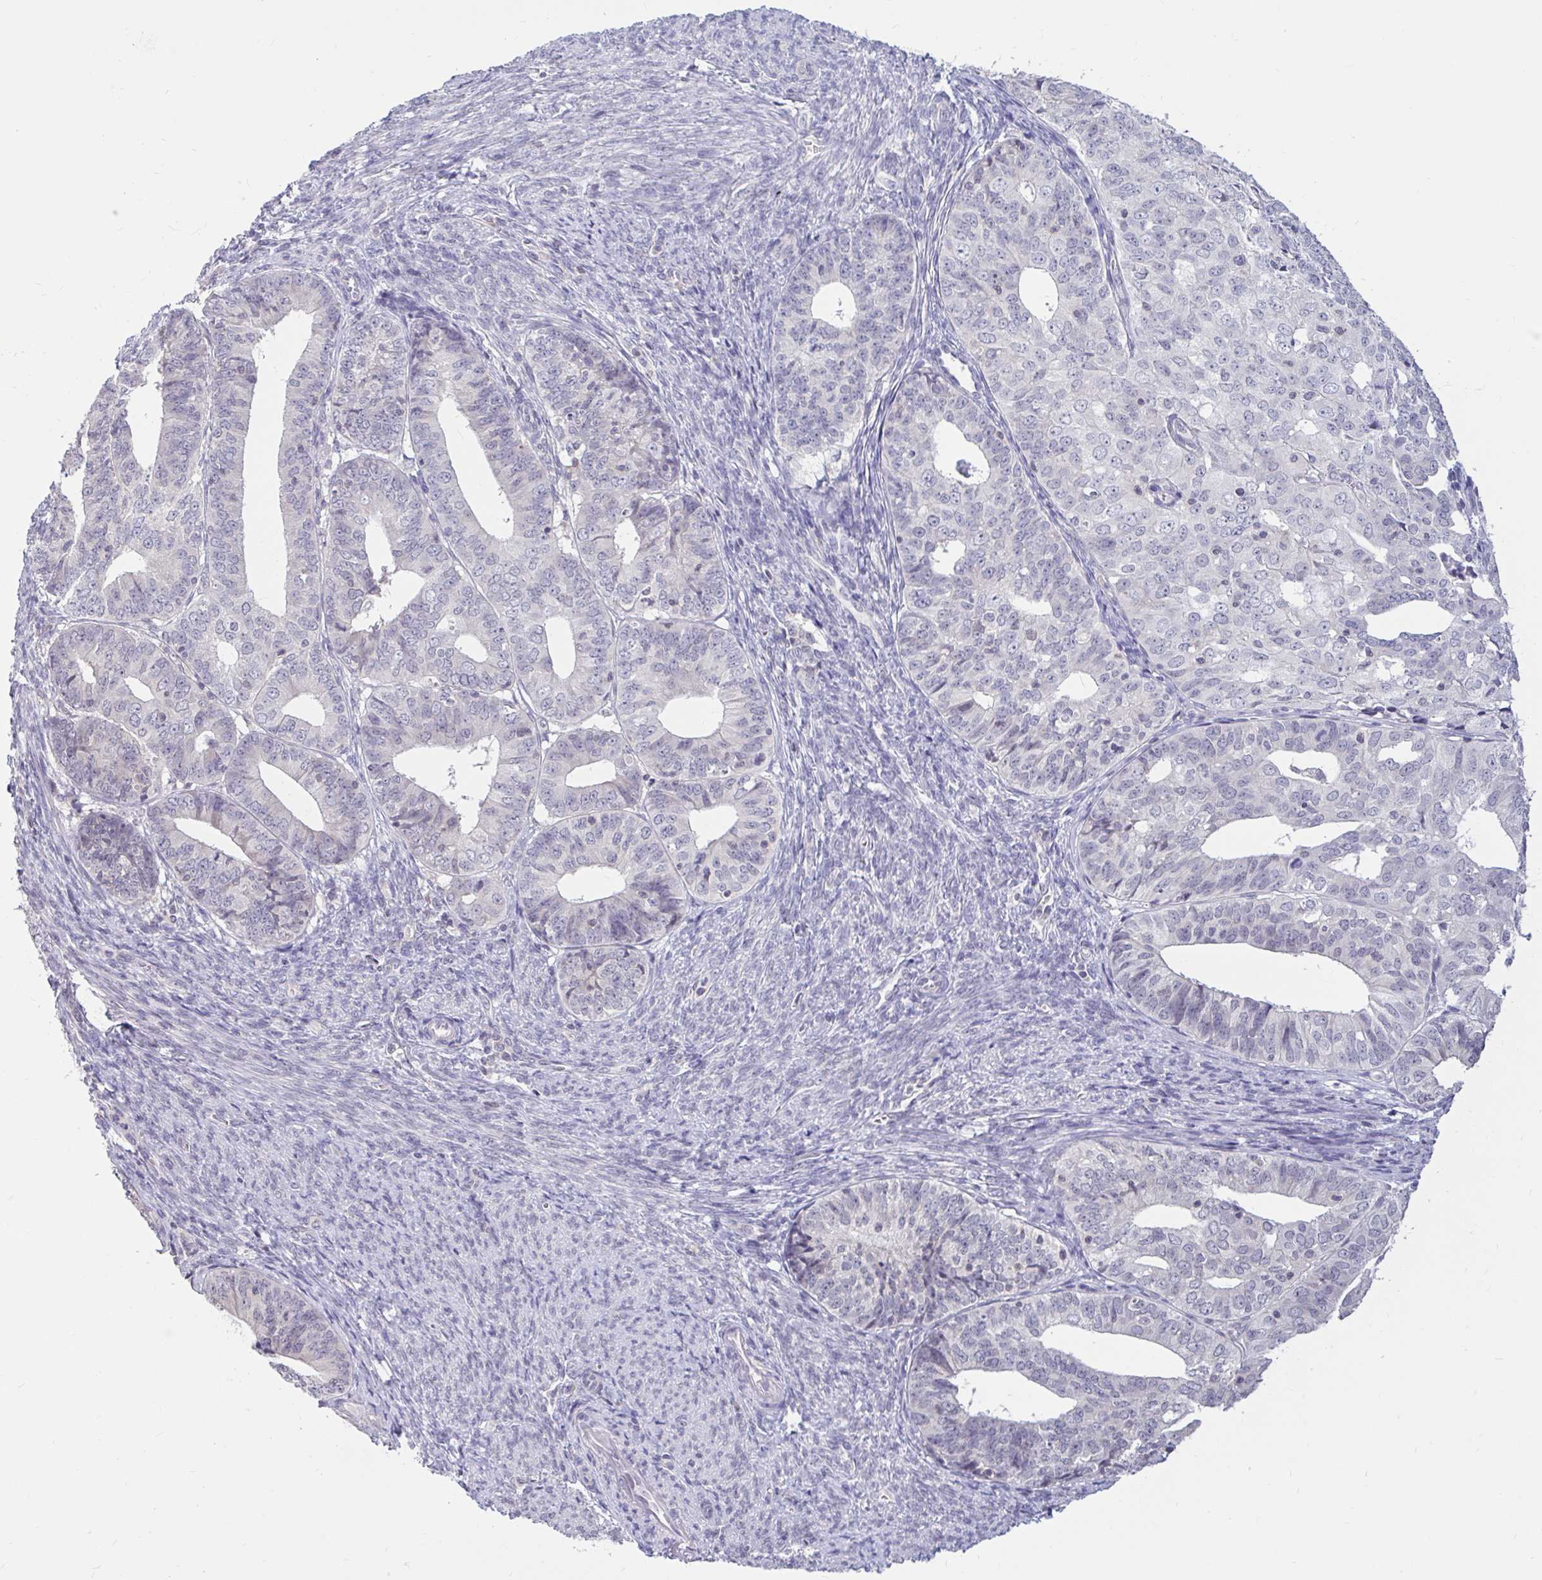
{"staining": {"intensity": "negative", "quantity": "none", "location": "none"}, "tissue": "endometrial cancer", "cell_type": "Tumor cells", "image_type": "cancer", "snomed": [{"axis": "morphology", "description": "Adenocarcinoma, NOS"}, {"axis": "topography", "description": "Endometrium"}], "caption": "Endometrial cancer (adenocarcinoma) was stained to show a protein in brown. There is no significant expression in tumor cells. The staining is performed using DAB (3,3'-diaminobenzidine) brown chromogen with nuclei counter-stained in using hematoxylin.", "gene": "ARPP19", "patient": {"sex": "female", "age": 56}}